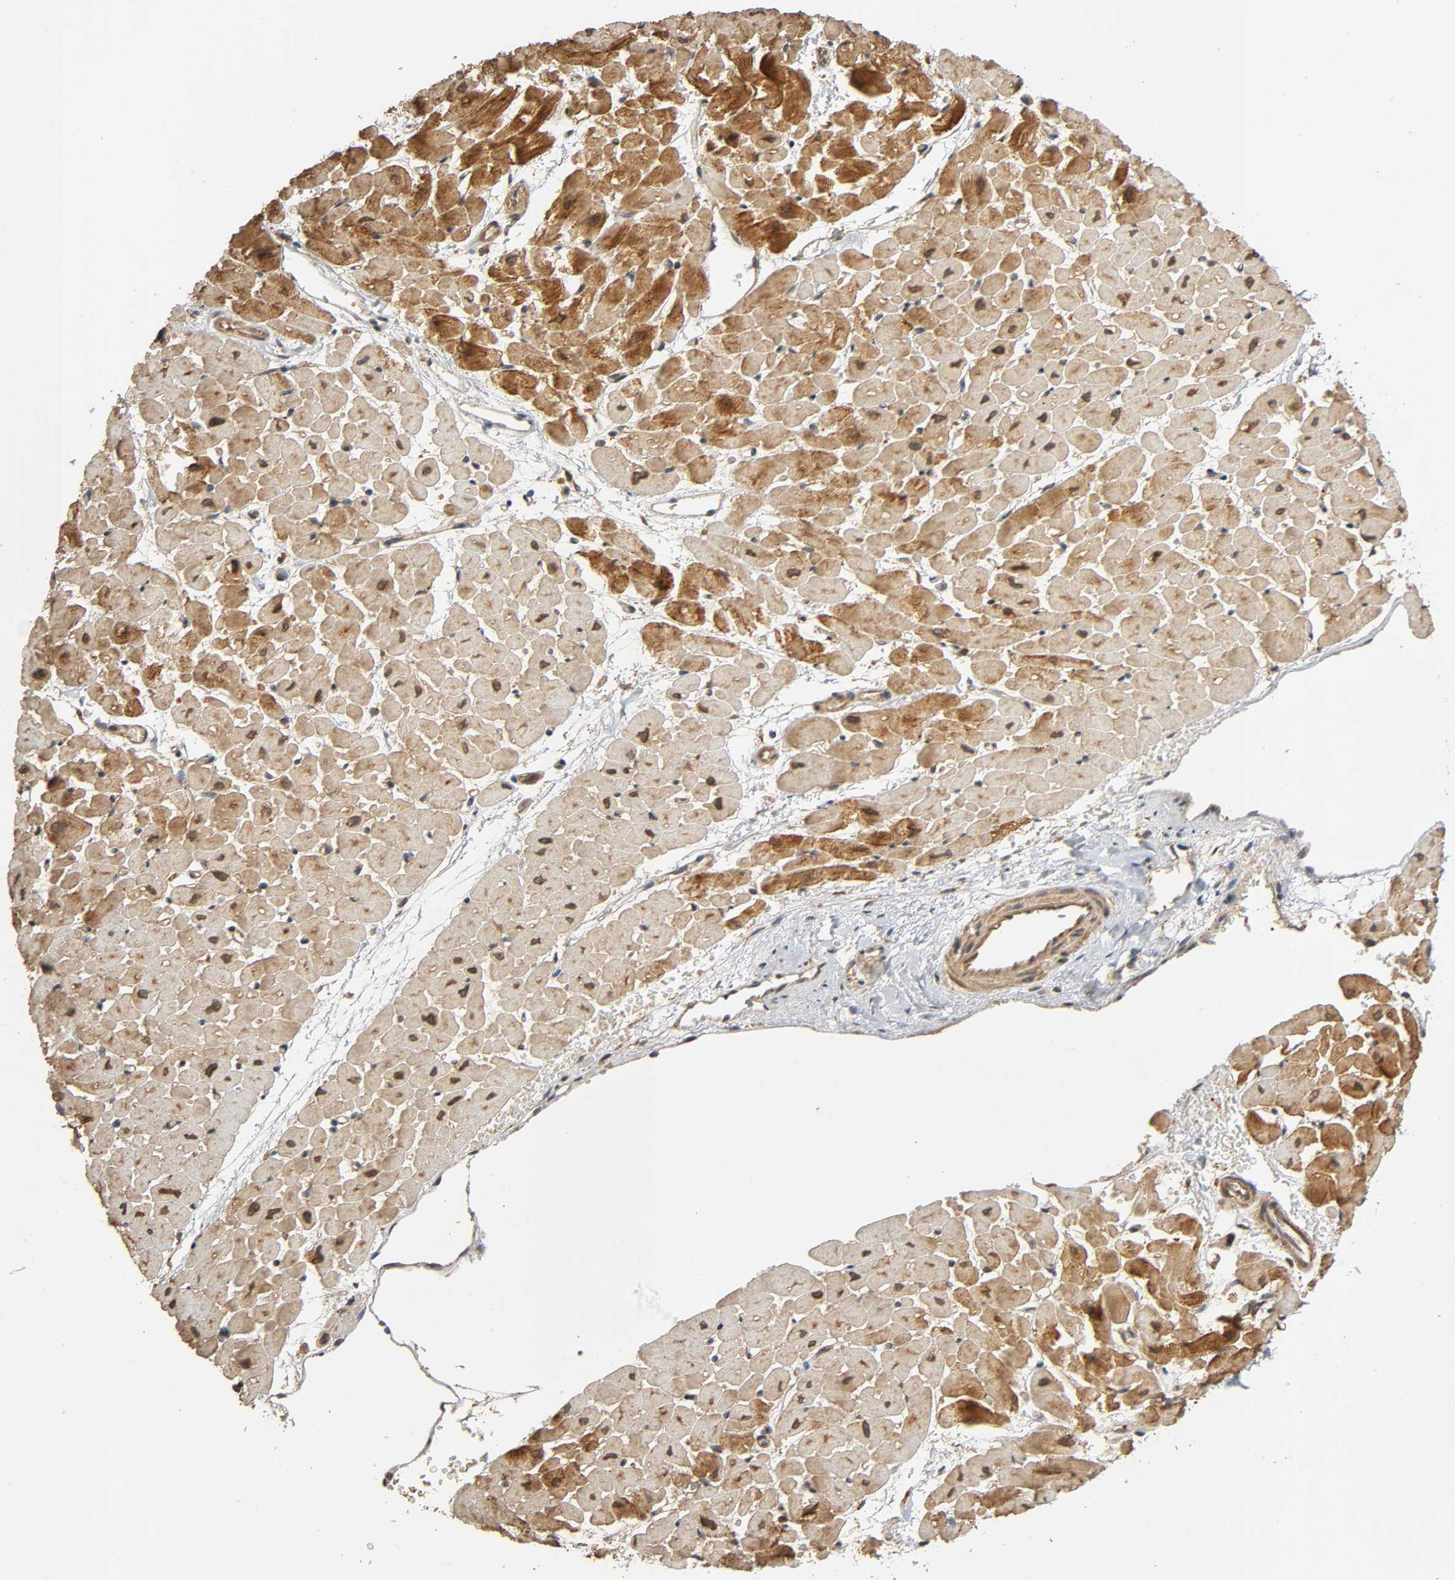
{"staining": {"intensity": "moderate", "quantity": ">75%", "location": "cytoplasmic/membranous"}, "tissue": "heart muscle", "cell_type": "Cardiomyocytes", "image_type": "normal", "snomed": [{"axis": "morphology", "description": "Normal tissue, NOS"}, {"axis": "topography", "description": "Heart"}], "caption": "Moderate cytoplasmic/membranous expression for a protein is present in about >75% of cardiomyocytes of normal heart muscle using immunohistochemistry (IHC).", "gene": "MAP3K8", "patient": {"sex": "male", "age": 45}}